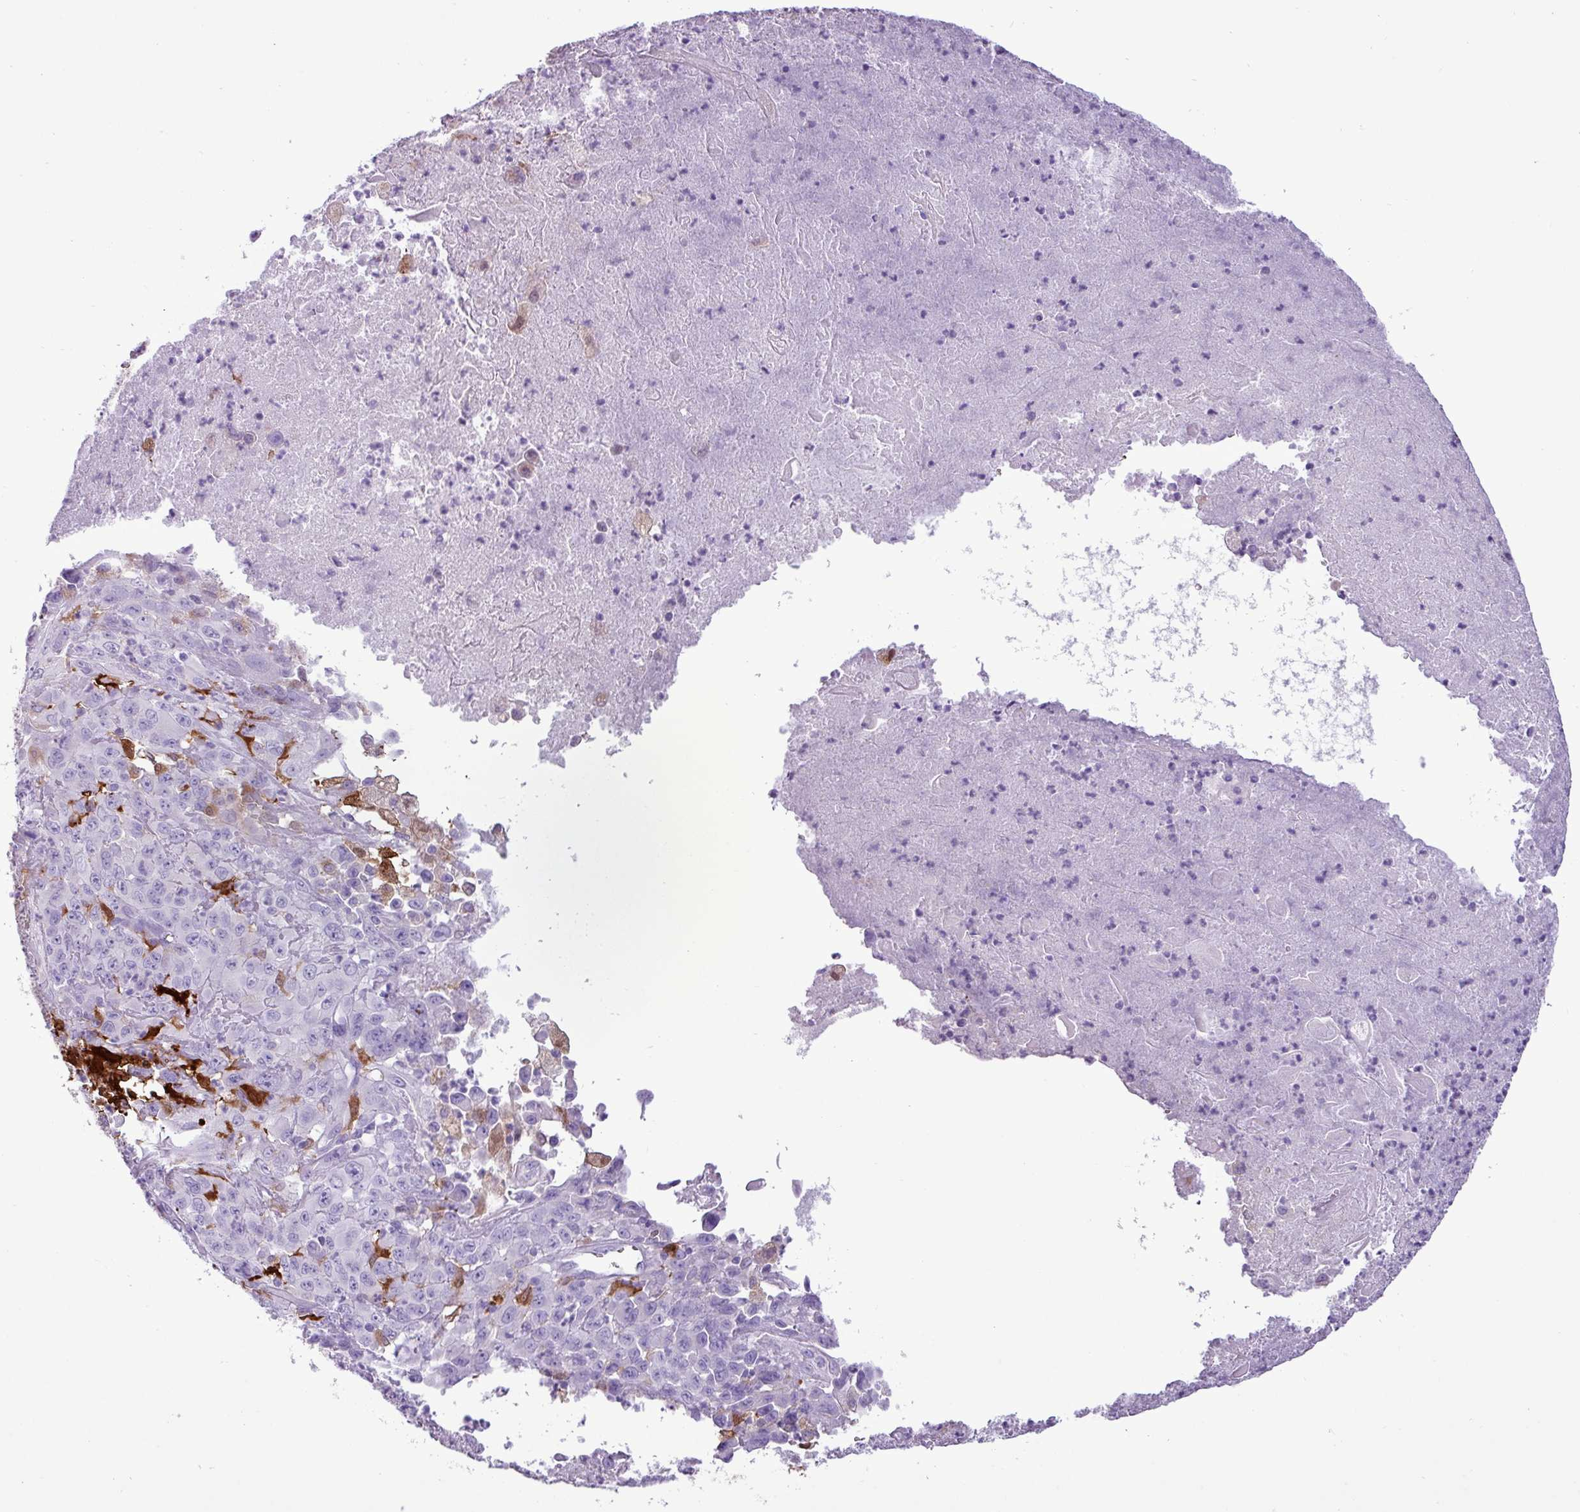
{"staining": {"intensity": "negative", "quantity": "none", "location": "none"}, "tissue": "melanoma", "cell_type": "Tumor cells", "image_type": "cancer", "snomed": [{"axis": "morphology", "description": "Malignant melanoma, Metastatic site"}, {"axis": "topography", "description": "Brain"}], "caption": "The immunohistochemistry (IHC) micrograph has no significant positivity in tumor cells of melanoma tissue.", "gene": "TMEM200C", "patient": {"sex": "female", "age": 53}}